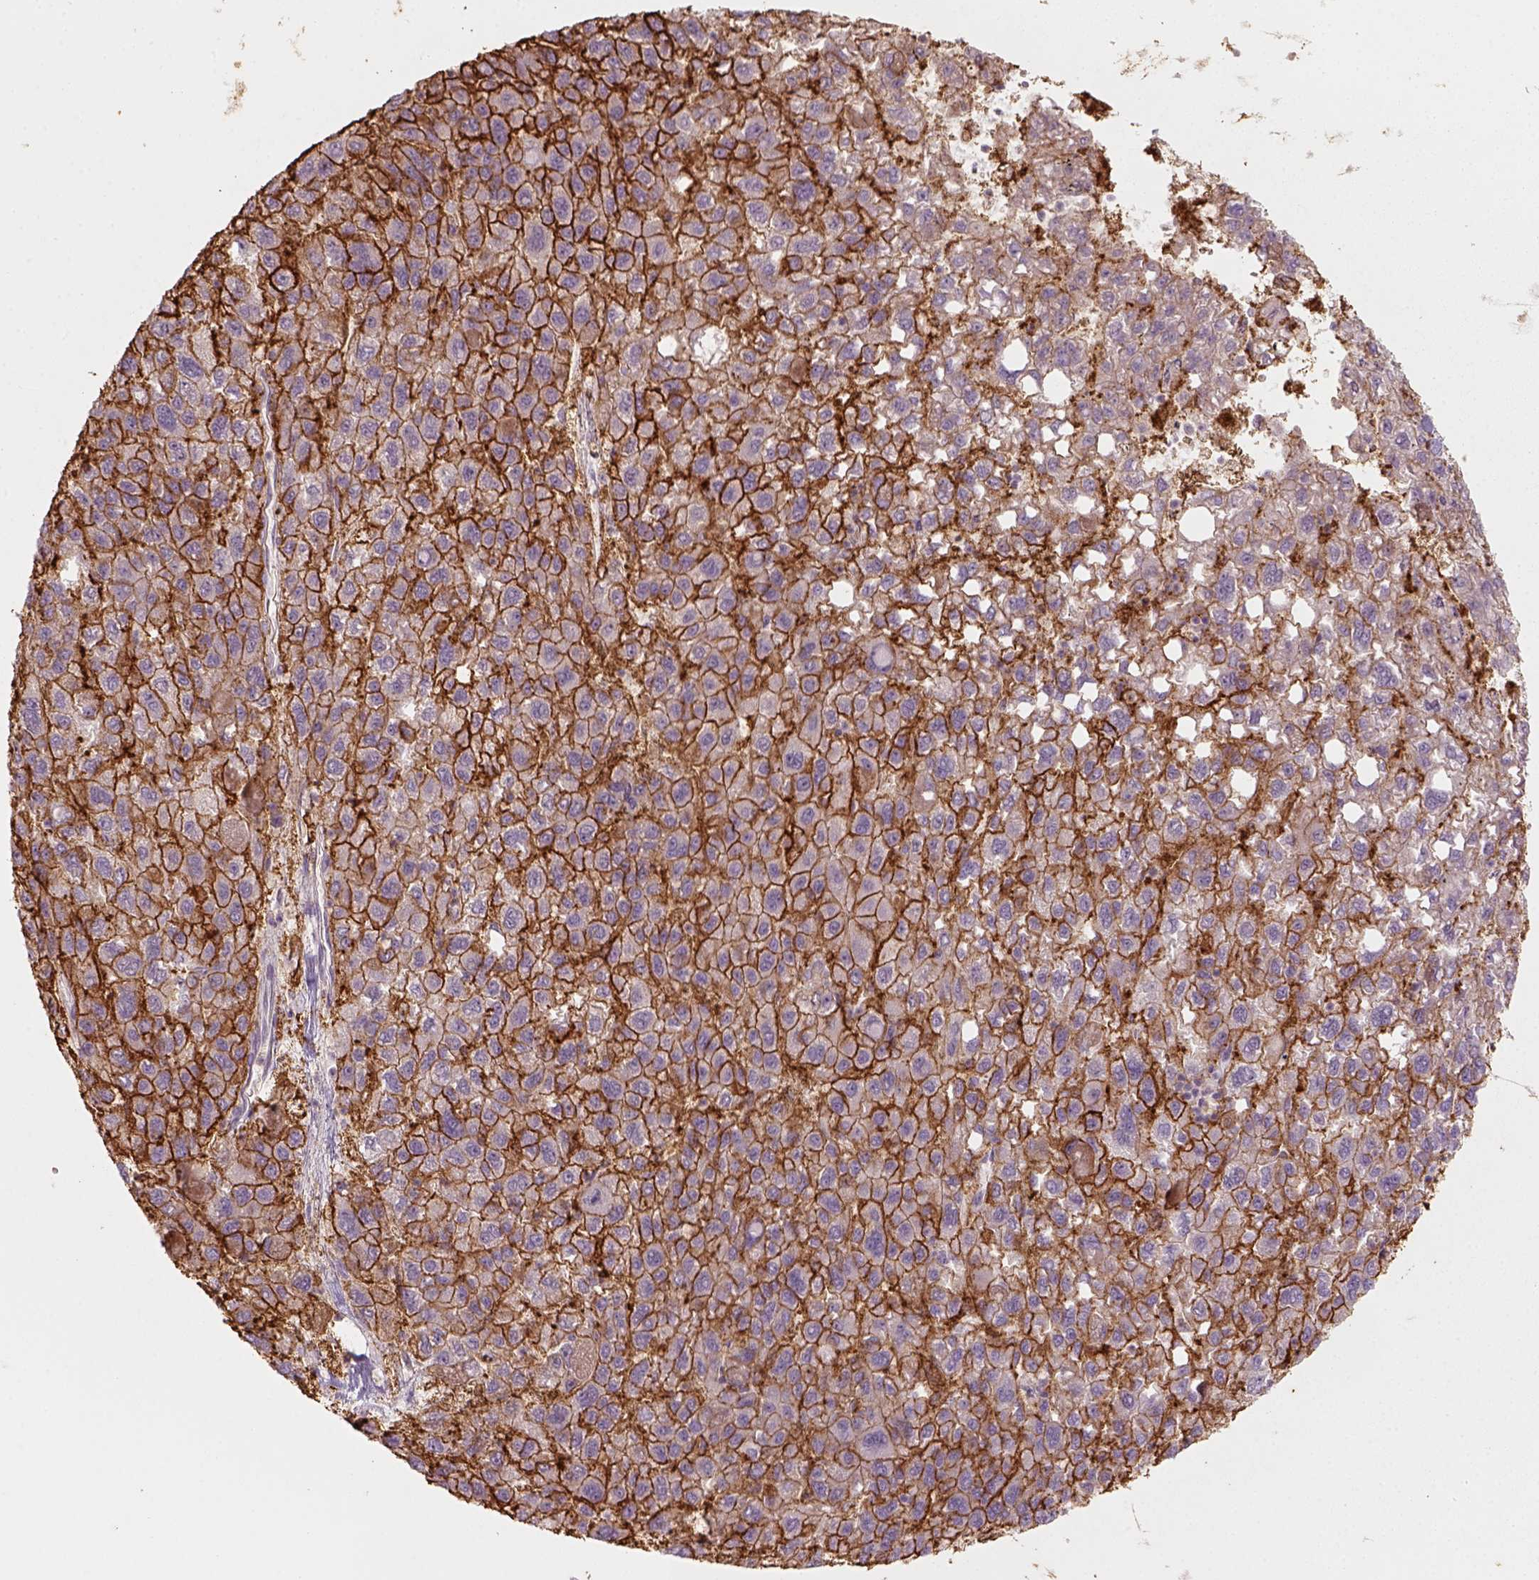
{"staining": {"intensity": "strong", "quantity": ">75%", "location": "cytoplasmic/membranous"}, "tissue": "liver cancer", "cell_type": "Tumor cells", "image_type": "cancer", "snomed": [{"axis": "morphology", "description": "Carcinoma, Hepatocellular, NOS"}, {"axis": "topography", "description": "Liver"}], "caption": "Immunohistochemical staining of human liver hepatocellular carcinoma displays strong cytoplasmic/membranous protein positivity in about >75% of tumor cells. The protein of interest is stained brown, and the nuclei are stained in blue (DAB (3,3'-diaminobenzidine) IHC with brightfield microscopy, high magnification).", "gene": "AQP9", "patient": {"sex": "female", "age": 82}}